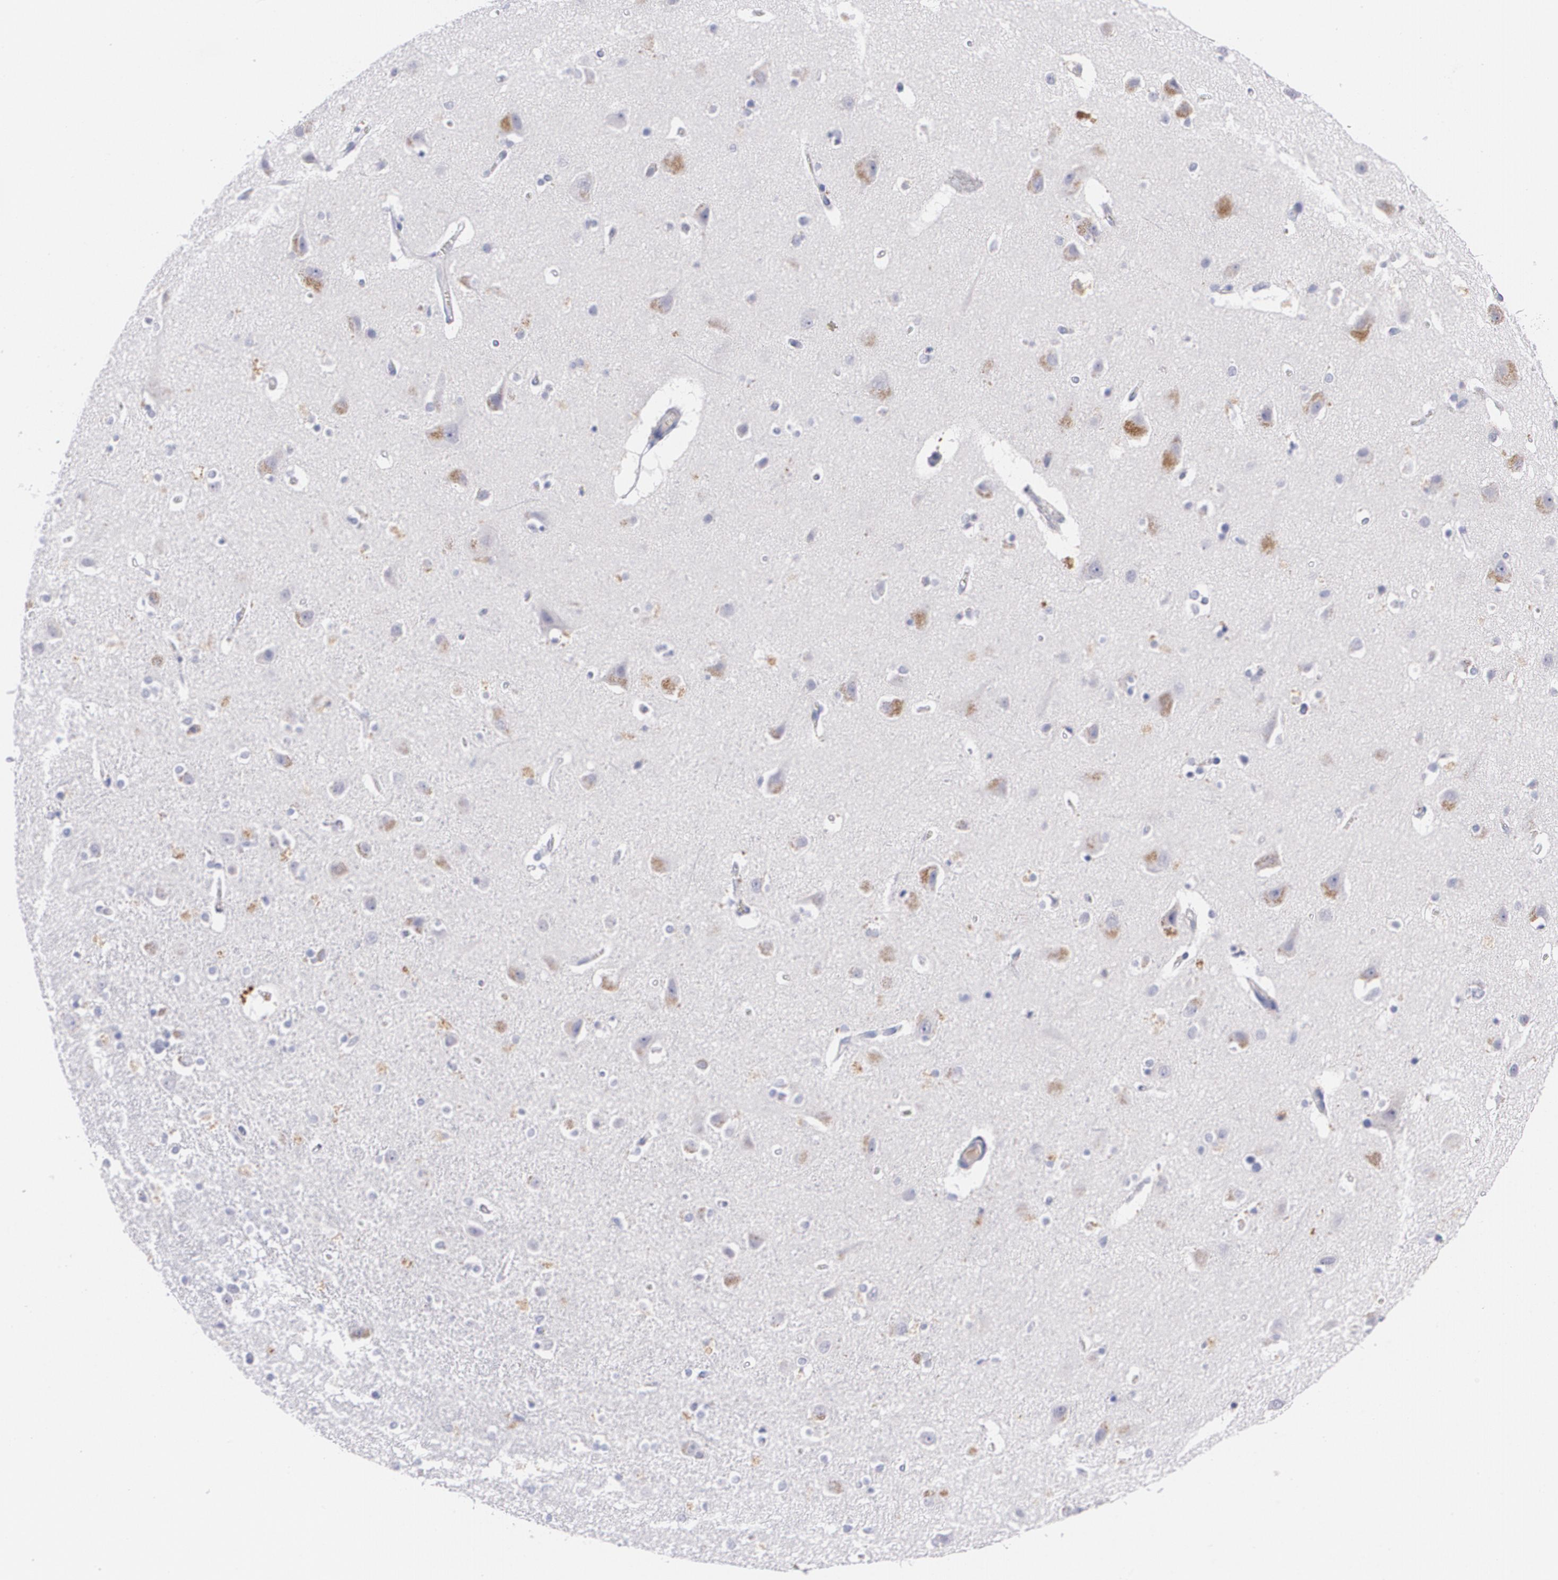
{"staining": {"intensity": "moderate", "quantity": "<25%", "location": "cytoplasmic/membranous"}, "tissue": "caudate", "cell_type": "Glial cells", "image_type": "normal", "snomed": [{"axis": "morphology", "description": "Normal tissue, NOS"}, {"axis": "topography", "description": "Lateral ventricle wall"}], "caption": "An IHC histopathology image of unremarkable tissue is shown. Protein staining in brown shows moderate cytoplasmic/membranous positivity in caudate within glial cells.", "gene": "HMMR", "patient": {"sex": "female", "age": 54}}